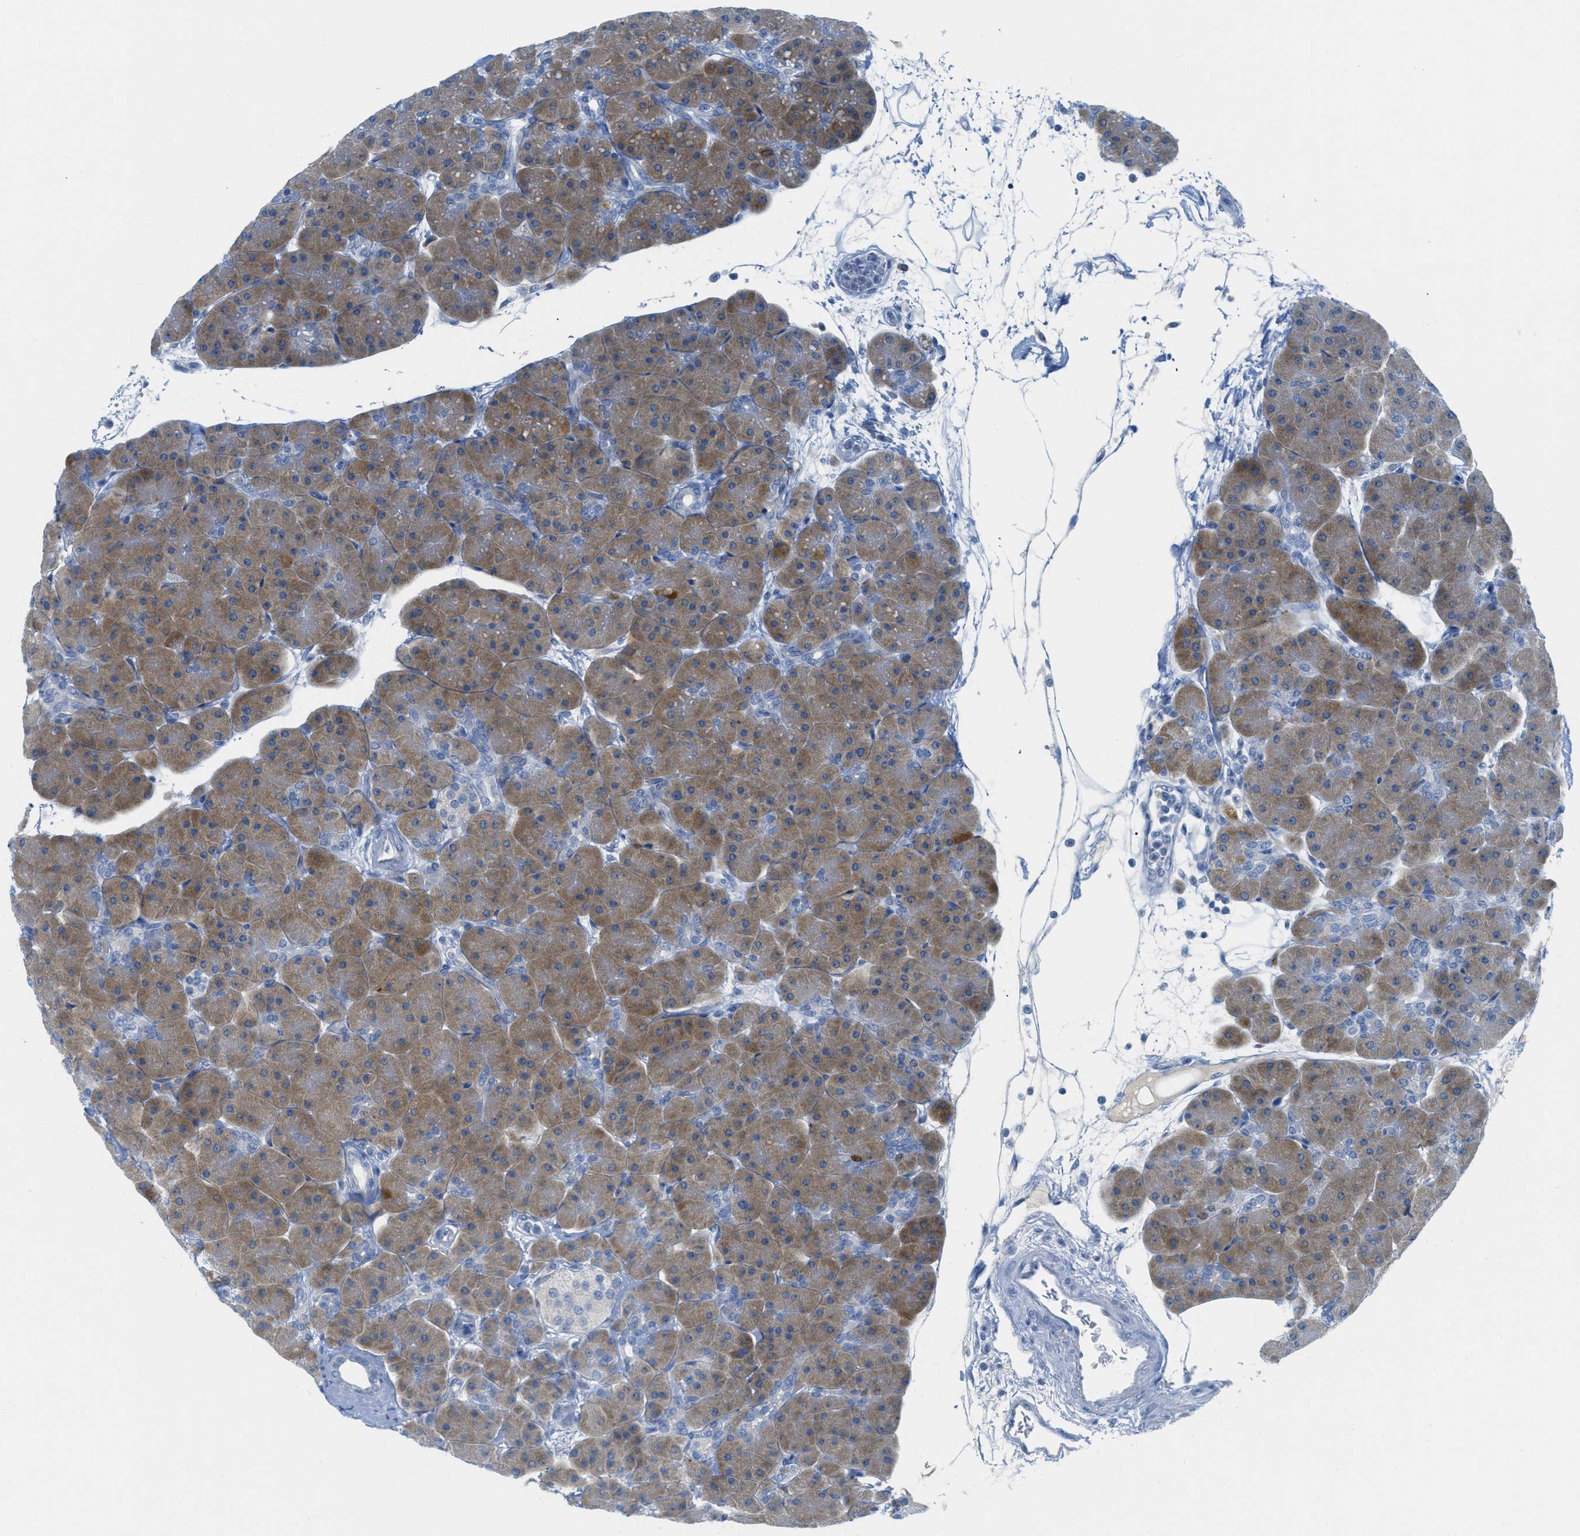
{"staining": {"intensity": "strong", "quantity": ">75%", "location": "cytoplasmic/membranous"}, "tissue": "pancreas", "cell_type": "Exocrine glandular cells", "image_type": "normal", "snomed": [{"axis": "morphology", "description": "Normal tissue, NOS"}, {"axis": "topography", "description": "Pancreas"}], "caption": "Immunohistochemistry (IHC) (DAB) staining of benign pancreas displays strong cytoplasmic/membranous protein staining in about >75% of exocrine glandular cells.", "gene": "ORC6", "patient": {"sex": "male", "age": 66}}